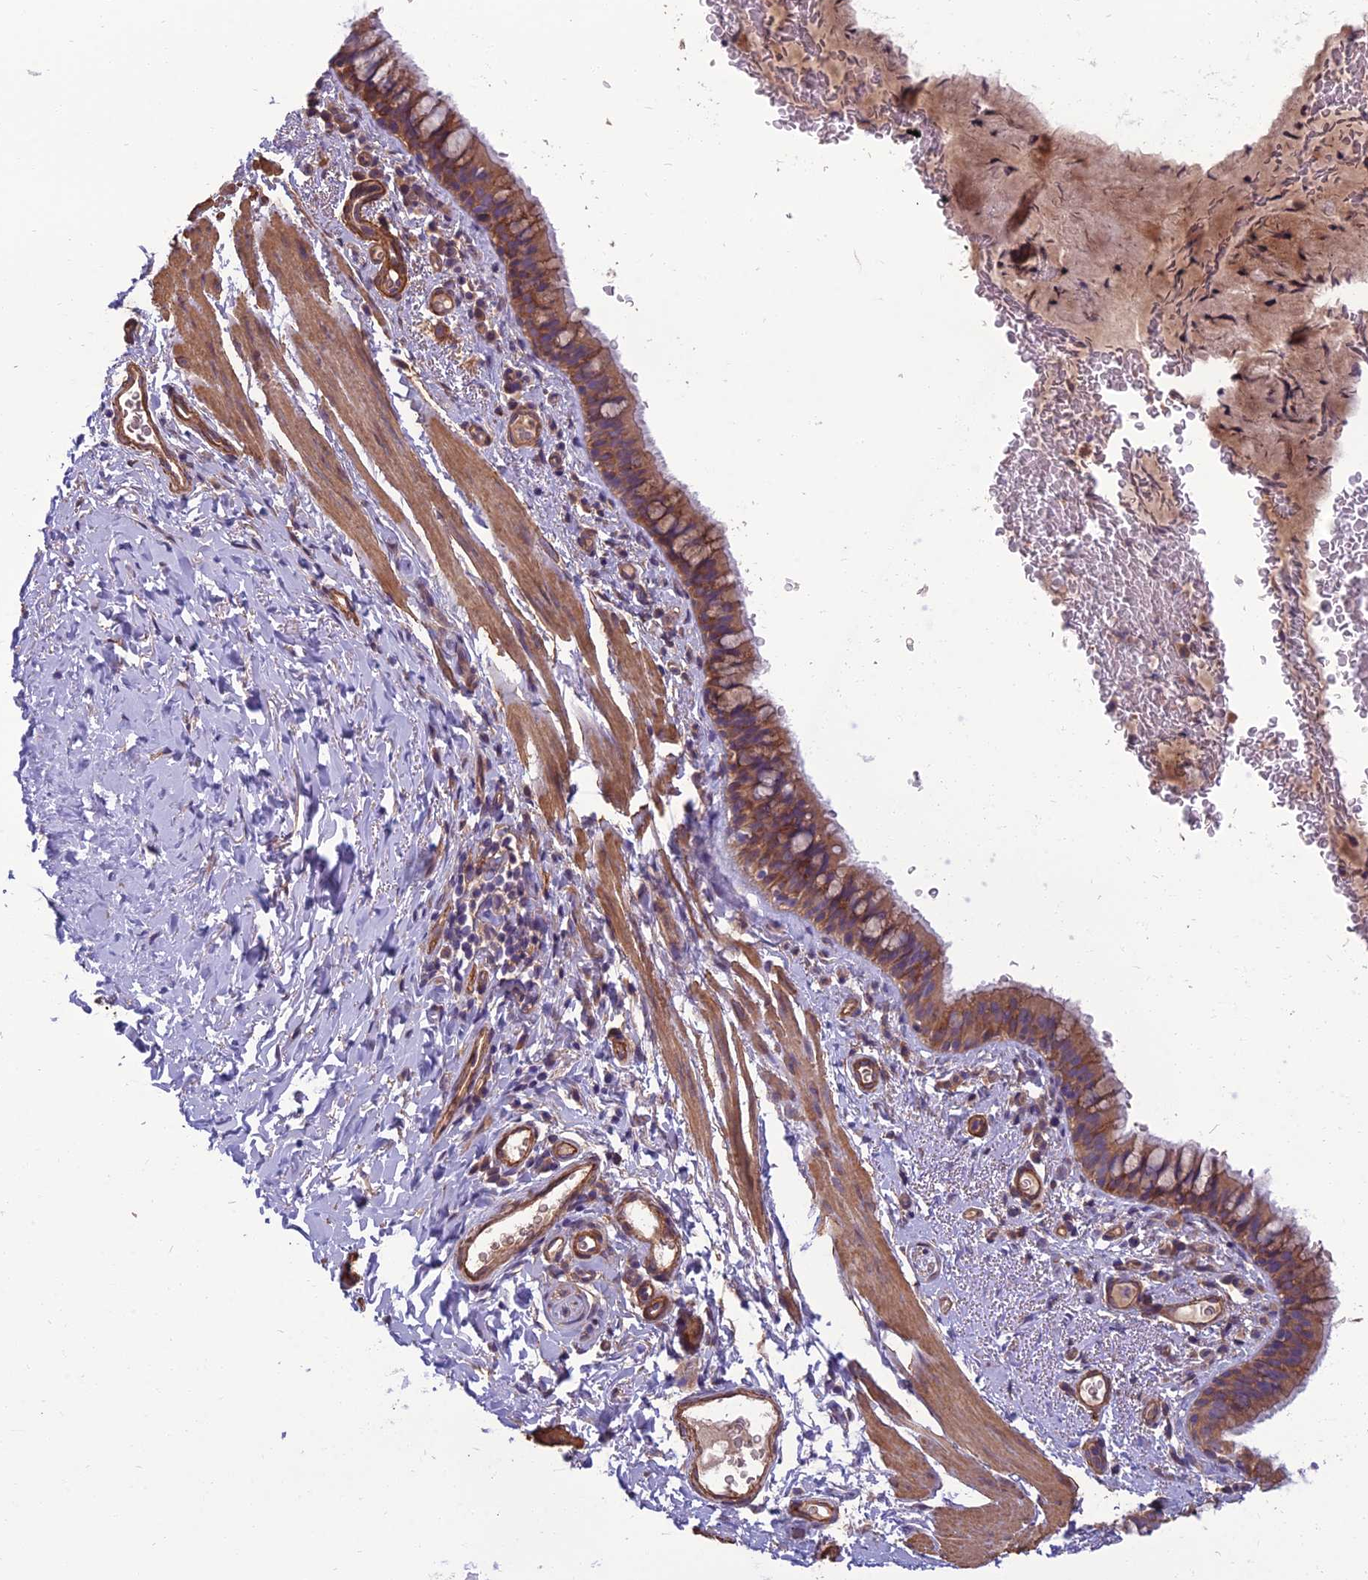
{"staining": {"intensity": "moderate", "quantity": ">75%", "location": "cytoplasmic/membranous"}, "tissue": "bronchus", "cell_type": "Respiratory epithelial cells", "image_type": "normal", "snomed": [{"axis": "morphology", "description": "Normal tissue, NOS"}, {"axis": "topography", "description": "Cartilage tissue"}, {"axis": "topography", "description": "Bronchus"}], "caption": "Immunohistochemical staining of benign human bronchus reveals medium levels of moderate cytoplasmic/membranous expression in approximately >75% of respiratory epithelial cells.", "gene": "WDR24", "patient": {"sex": "female", "age": 36}}